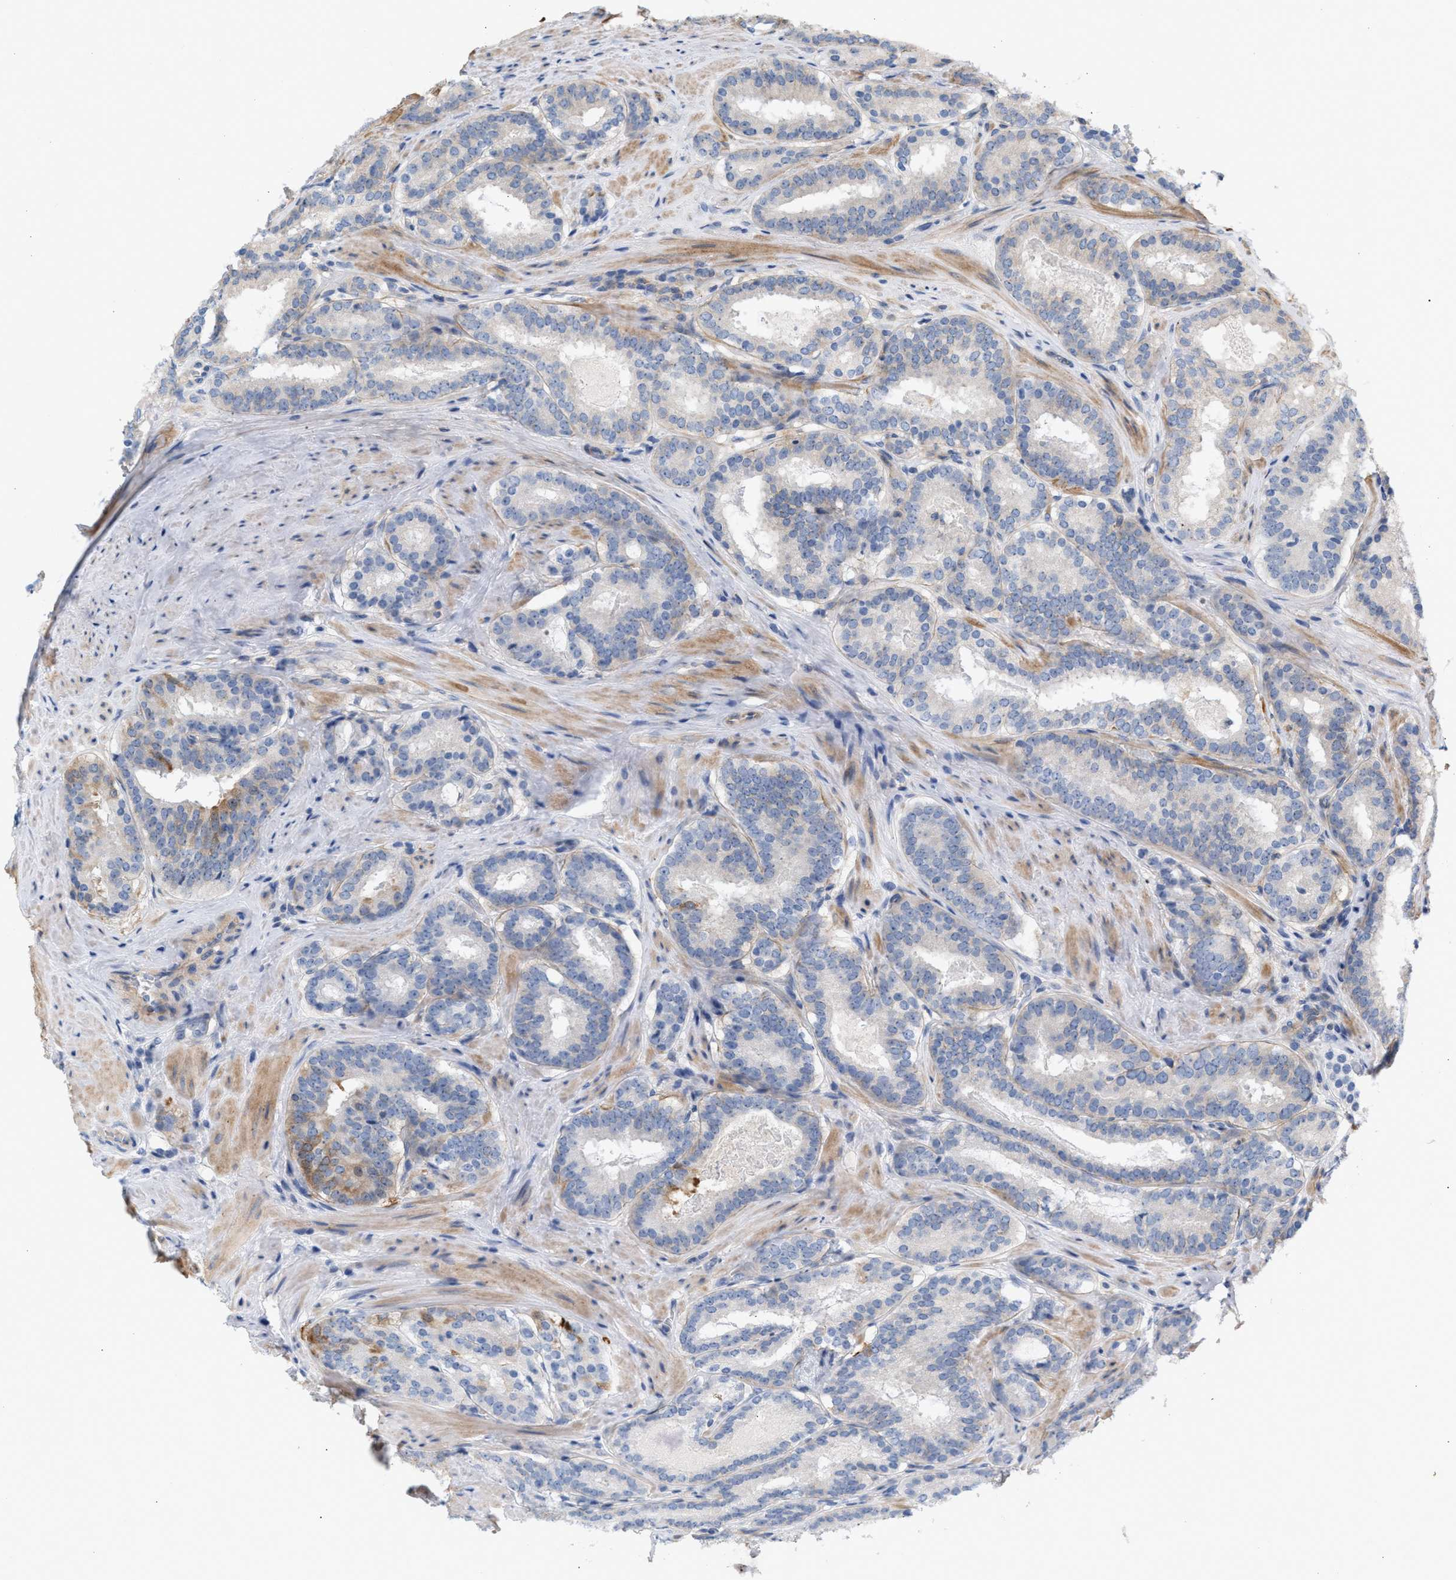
{"staining": {"intensity": "negative", "quantity": "none", "location": "none"}, "tissue": "prostate cancer", "cell_type": "Tumor cells", "image_type": "cancer", "snomed": [{"axis": "morphology", "description": "Adenocarcinoma, Low grade"}, {"axis": "topography", "description": "Prostate"}], "caption": "Tumor cells are negative for protein expression in human low-grade adenocarcinoma (prostate). (DAB immunohistochemistry visualized using brightfield microscopy, high magnification).", "gene": "LRCH1", "patient": {"sex": "male", "age": 69}}